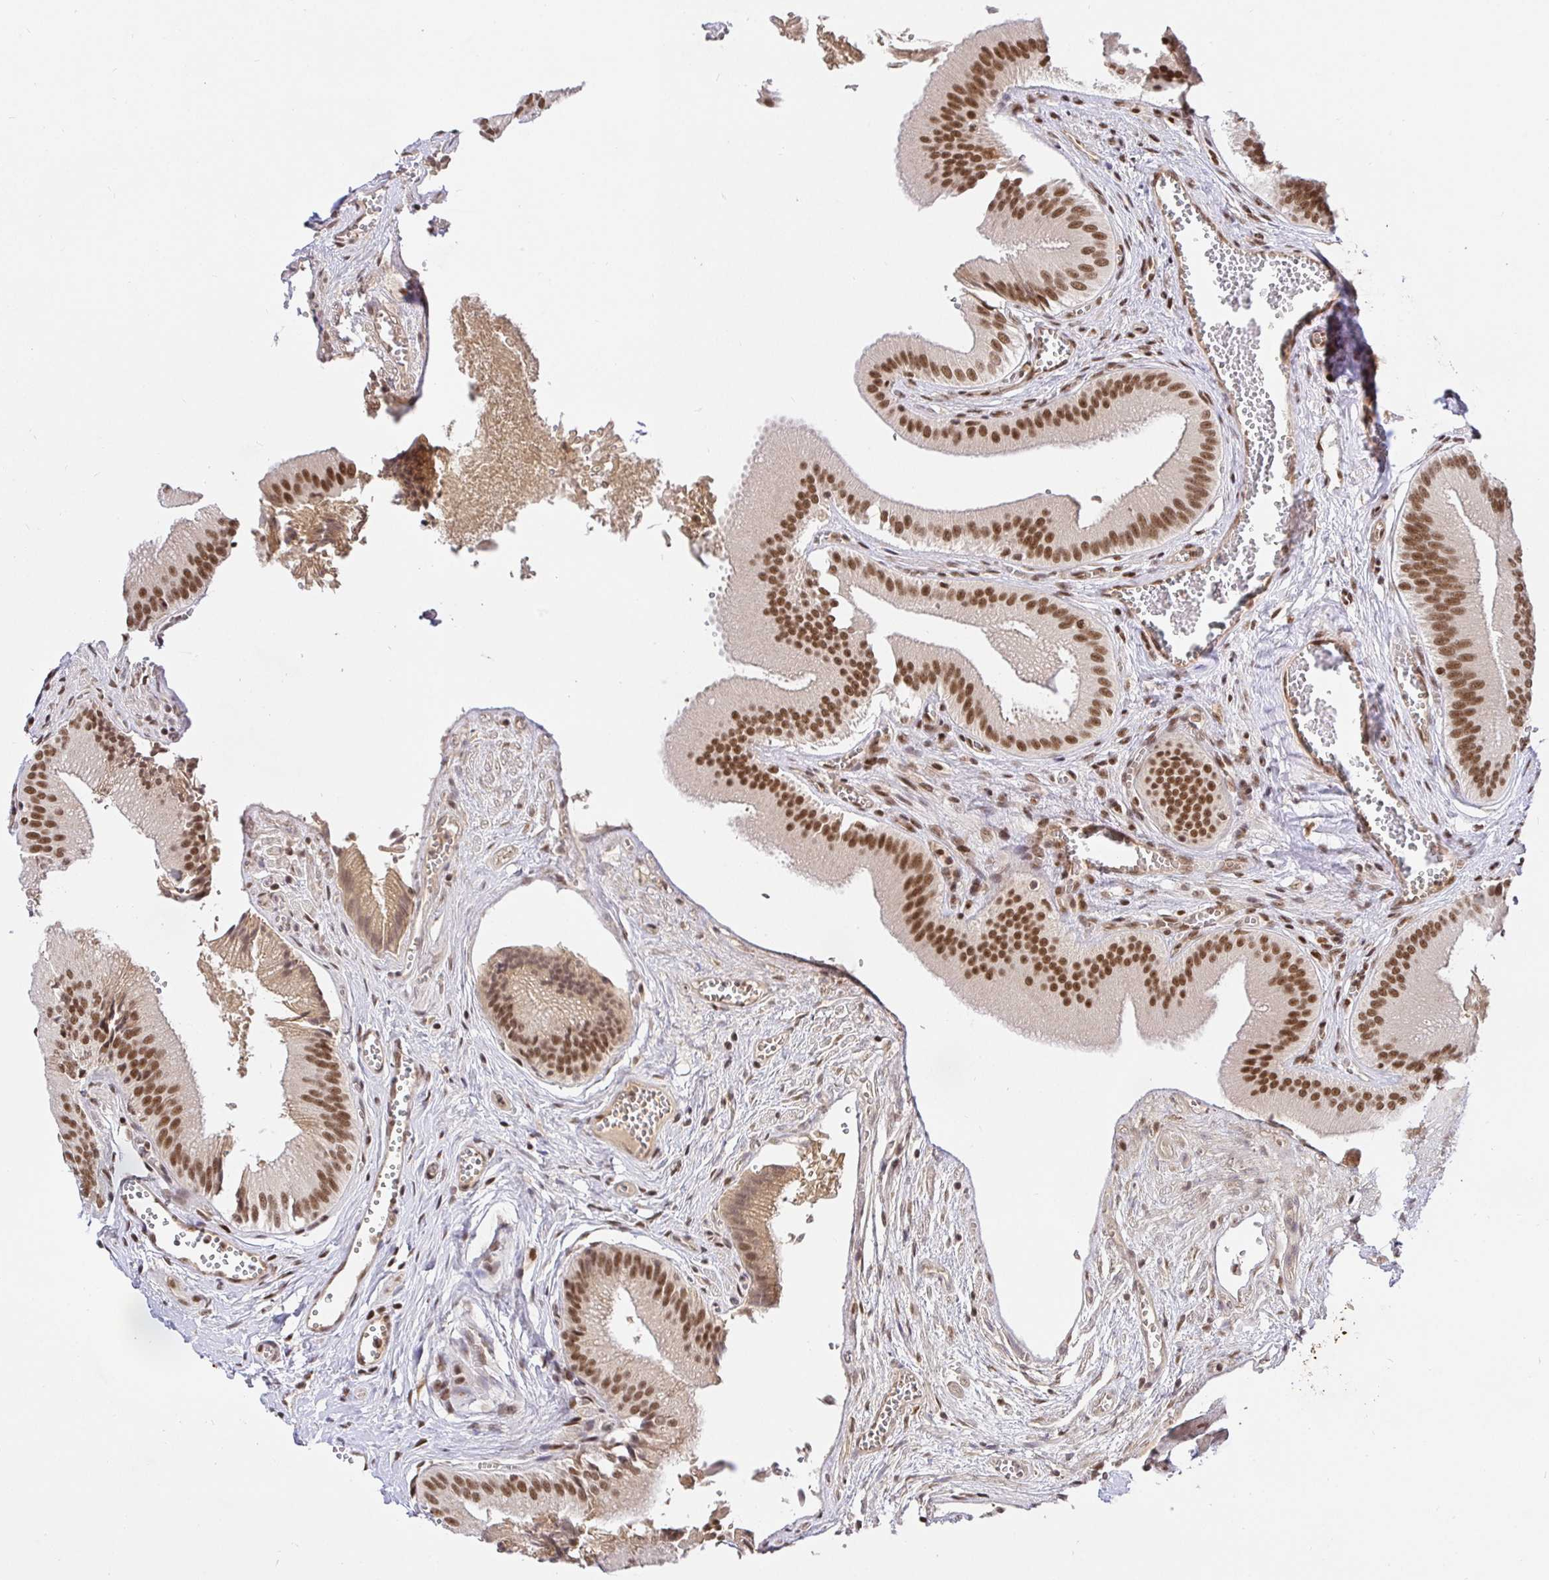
{"staining": {"intensity": "strong", "quantity": ">75%", "location": "nuclear"}, "tissue": "gallbladder", "cell_type": "Glandular cells", "image_type": "normal", "snomed": [{"axis": "morphology", "description": "Normal tissue, NOS"}, {"axis": "topography", "description": "Gallbladder"}], "caption": "Protein expression analysis of normal gallbladder demonstrates strong nuclear positivity in approximately >75% of glandular cells. The protein of interest is shown in brown color, while the nuclei are stained blue.", "gene": "USF1", "patient": {"sex": "male", "age": 17}}